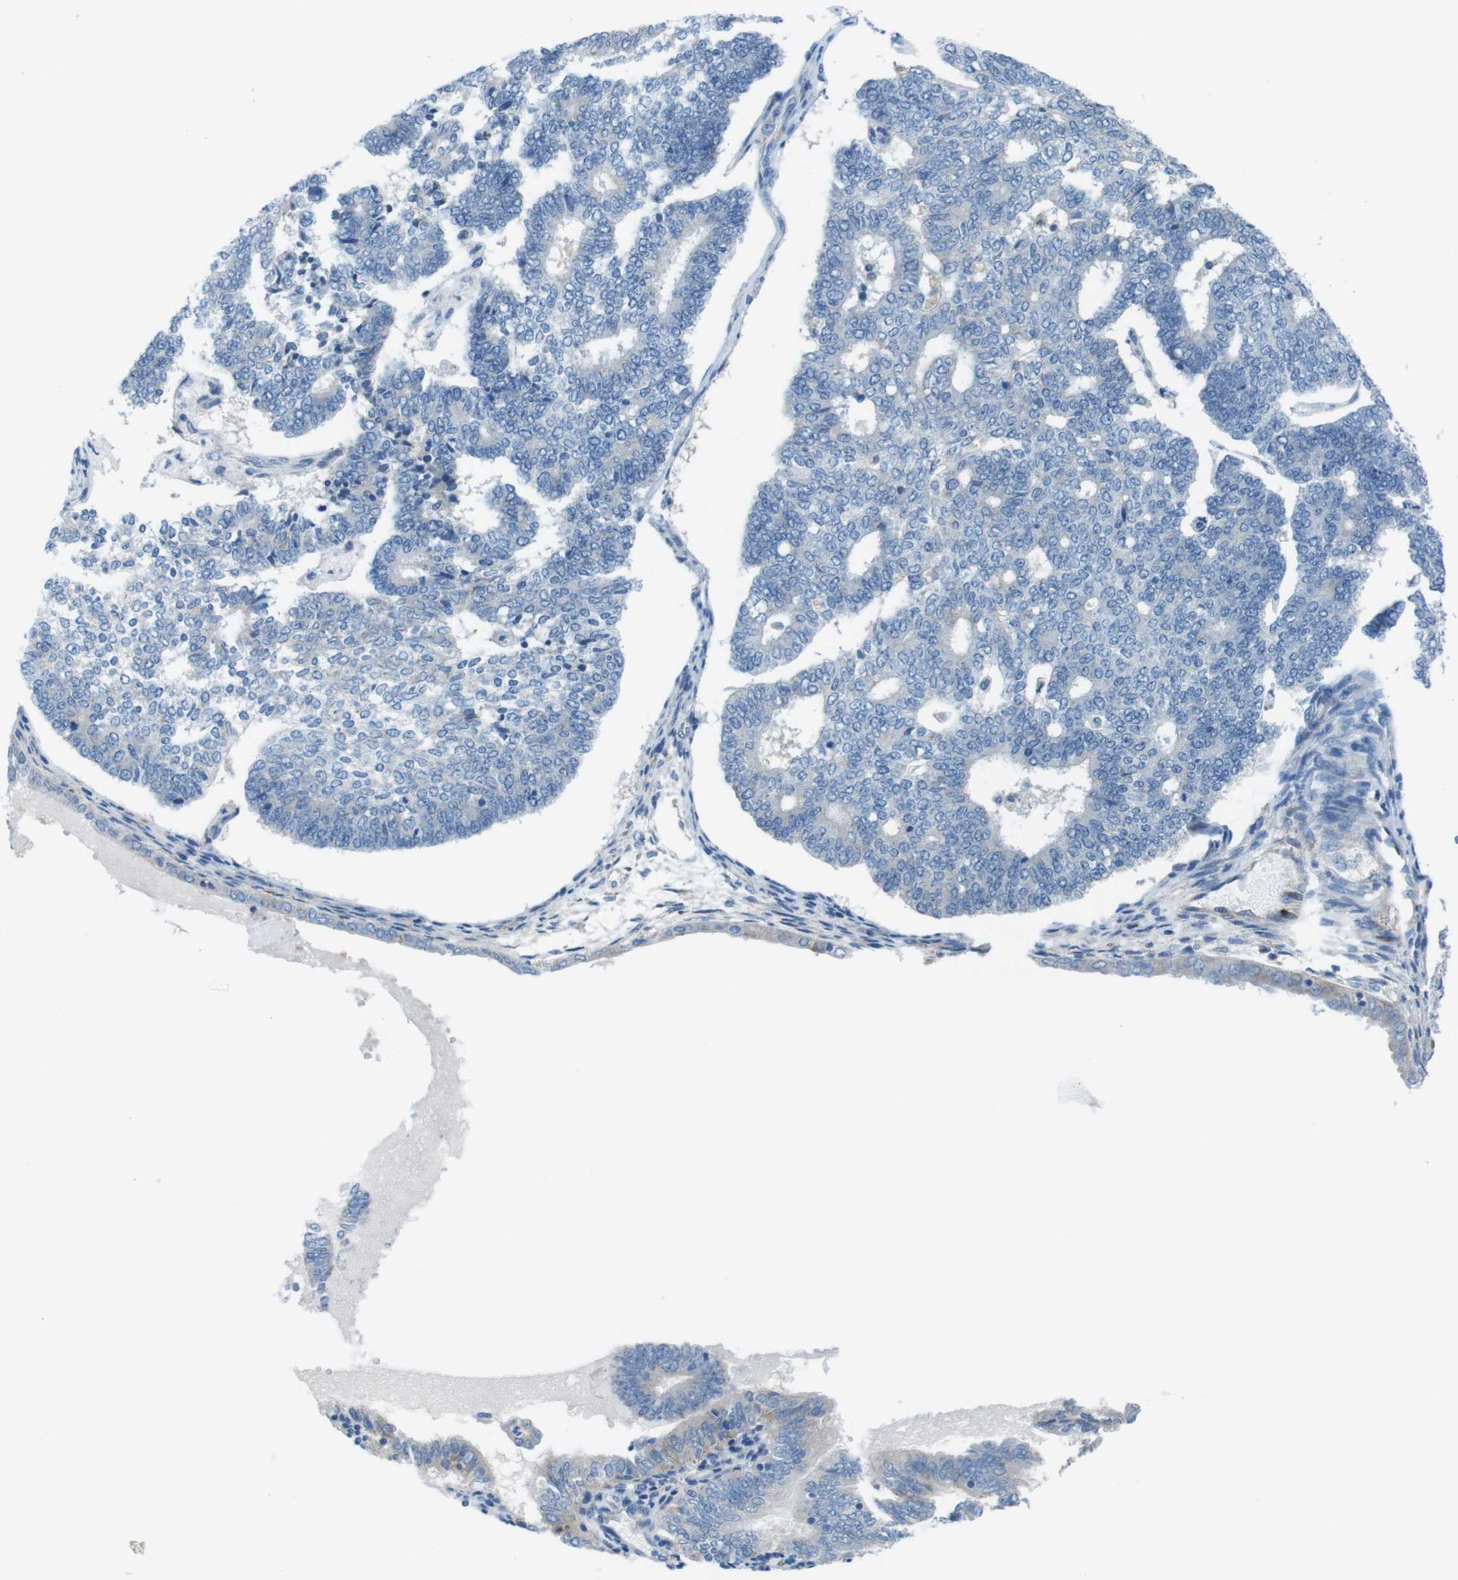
{"staining": {"intensity": "negative", "quantity": "none", "location": "none"}, "tissue": "endometrial cancer", "cell_type": "Tumor cells", "image_type": "cancer", "snomed": [{"axis": "morphology", "description": "Adenocarcinoma, NOS"}, {"axis": "topography", "description": "Endometrium"}], "caption": "This is an immunohistochemistry (IHC) histopathology image of human endometrial cancer. There is no staining in tumor cells.", "gene": "EMP2", "patient": {"sex": "female", "age": 70}}